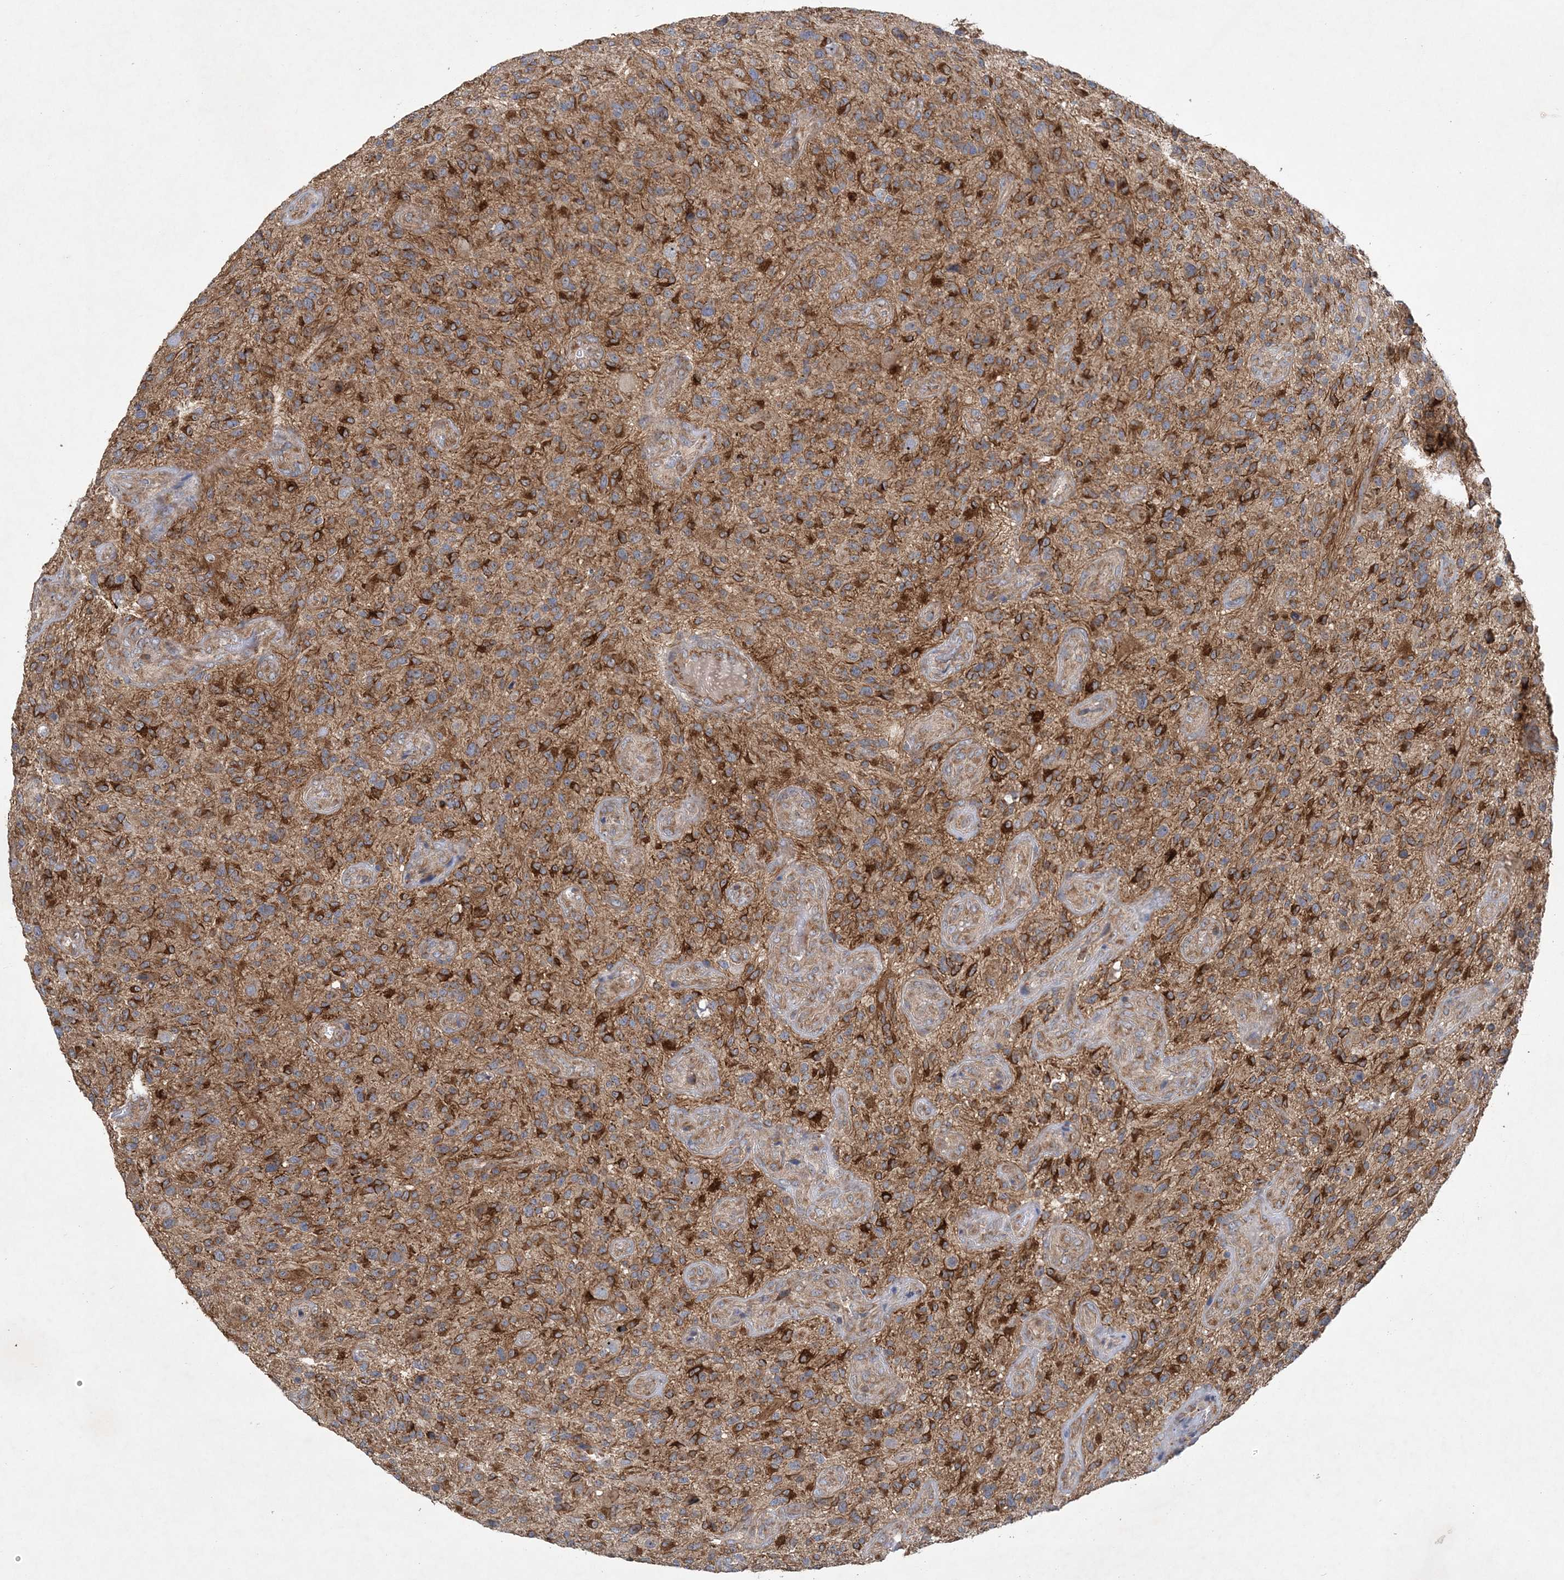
{"staining": {"intensity": "moderate", "quantity": "25%-75%", "location": "cytoplasmic/membranous"}, "tissue": "glioma", "cell_type": "Tumor cells", "image_type": "cancer", "snomed": [{"axis": "morphology", "description": "Glioma, malignant, High grade"}, {"axis": "topography", "description": "Brain"}], "caption": "The histopathology image reveals staining of glioma, revealing moderate cytoplasmic/membranous protein staining (brown color) within tumor cells.", "gene": "FEZ2", "patient": {"sex": "male", "age": 47}}